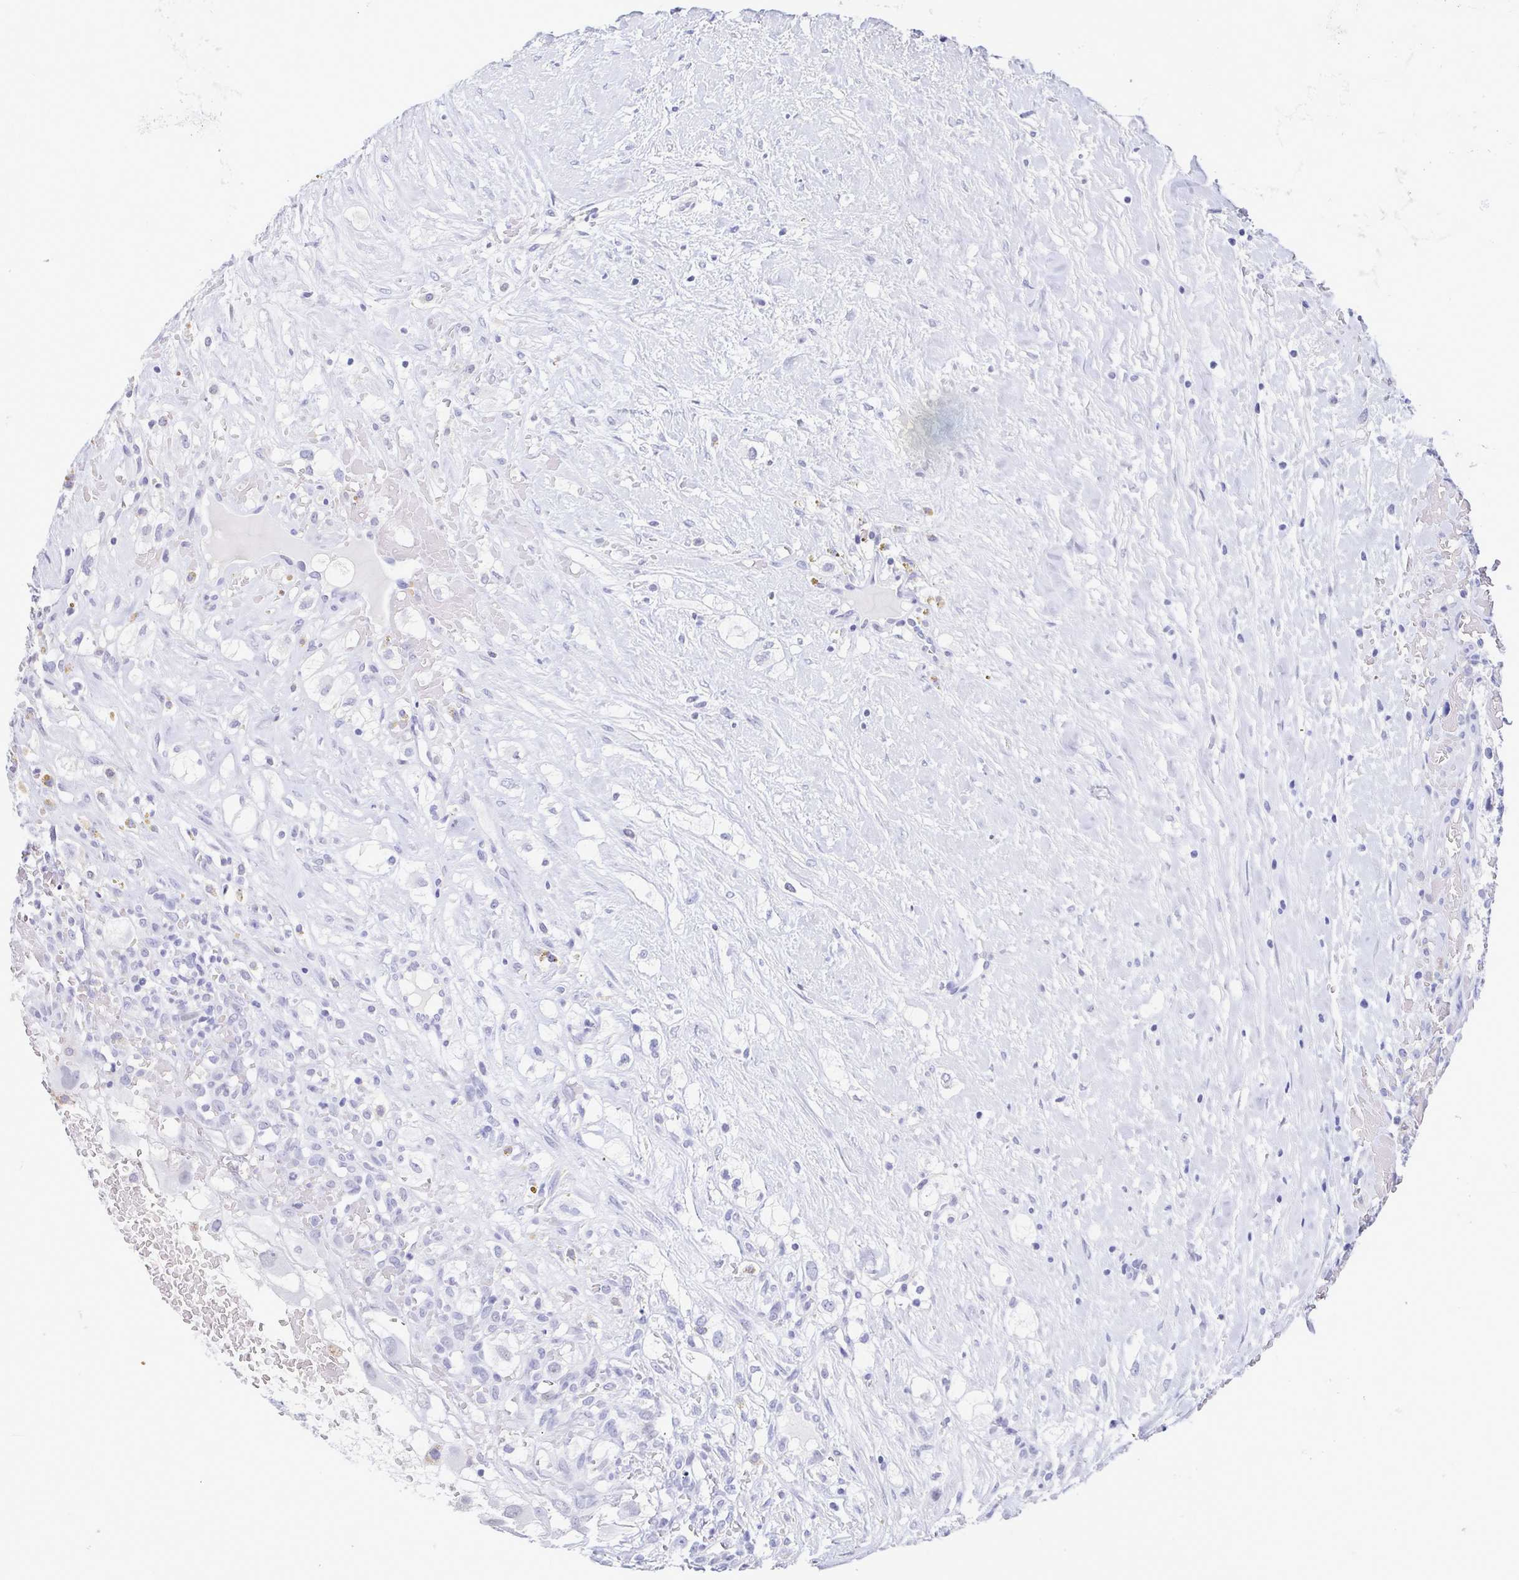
{"staining": {"intensity": "negative", "quantity": "none", "location": "none"}, "tissue": "renal cancer", "cell_type": "Tumor cells", "image_type": "cancer", "snomed": [{"axis": "morphology", "description": "Adenocarcinoma, NOS"}, {"axis": "topography", "description": "Kidney"}], "caption": "Tumor cells are negative for brown protein staining in renal cancer (adenocarcinoma).", "gene": "PERM1", "patient": {"sex": "male", "age": 59}}